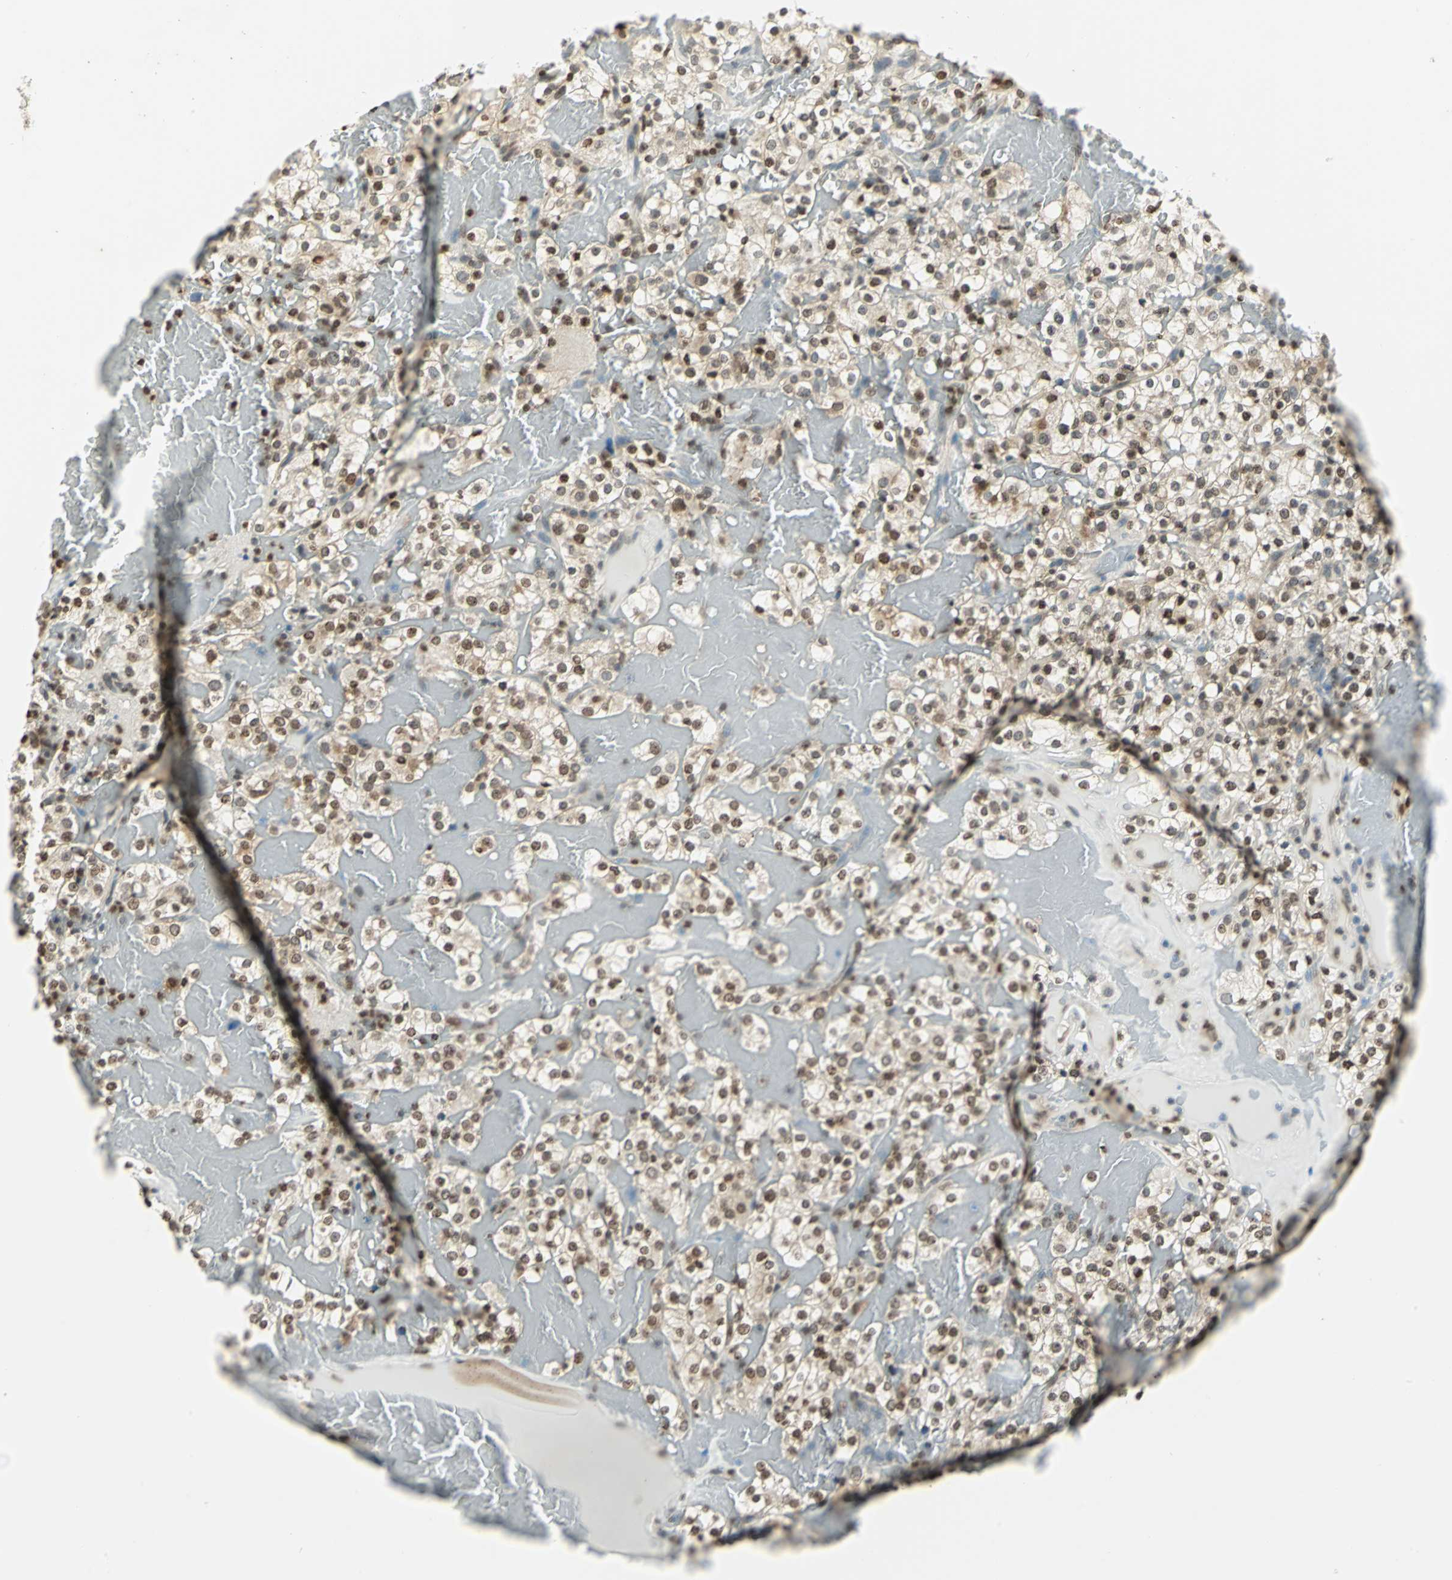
{"staining": {"intensity": "moderate", "quantity": ">75%", "location": "cytoplasmic/membranous,nuclear"}, "tissue": "renal cancer", "cell_type": "Tumor cells", "image_type": "cancer", "snomed": [{"axis": "morphology", "description": "Normal tissue, NOS"}, {"axis": "morphology", "description": "Adenocarcinoma, NOS"}, {"axis": "topography", "description": "Kidney"}], "caption": "DAB (3,3'-diaminobenzidine) immunohistochemical staining of human renal cancer shows moderate cytoplasmic/membranous and nuclear protein expression in approximately >75% of tumor cells. (DAB IHC with brightfield microscopy, high magnification).", "gene": "LGALS3", "patient": {"sex": "female", "age": 72}}